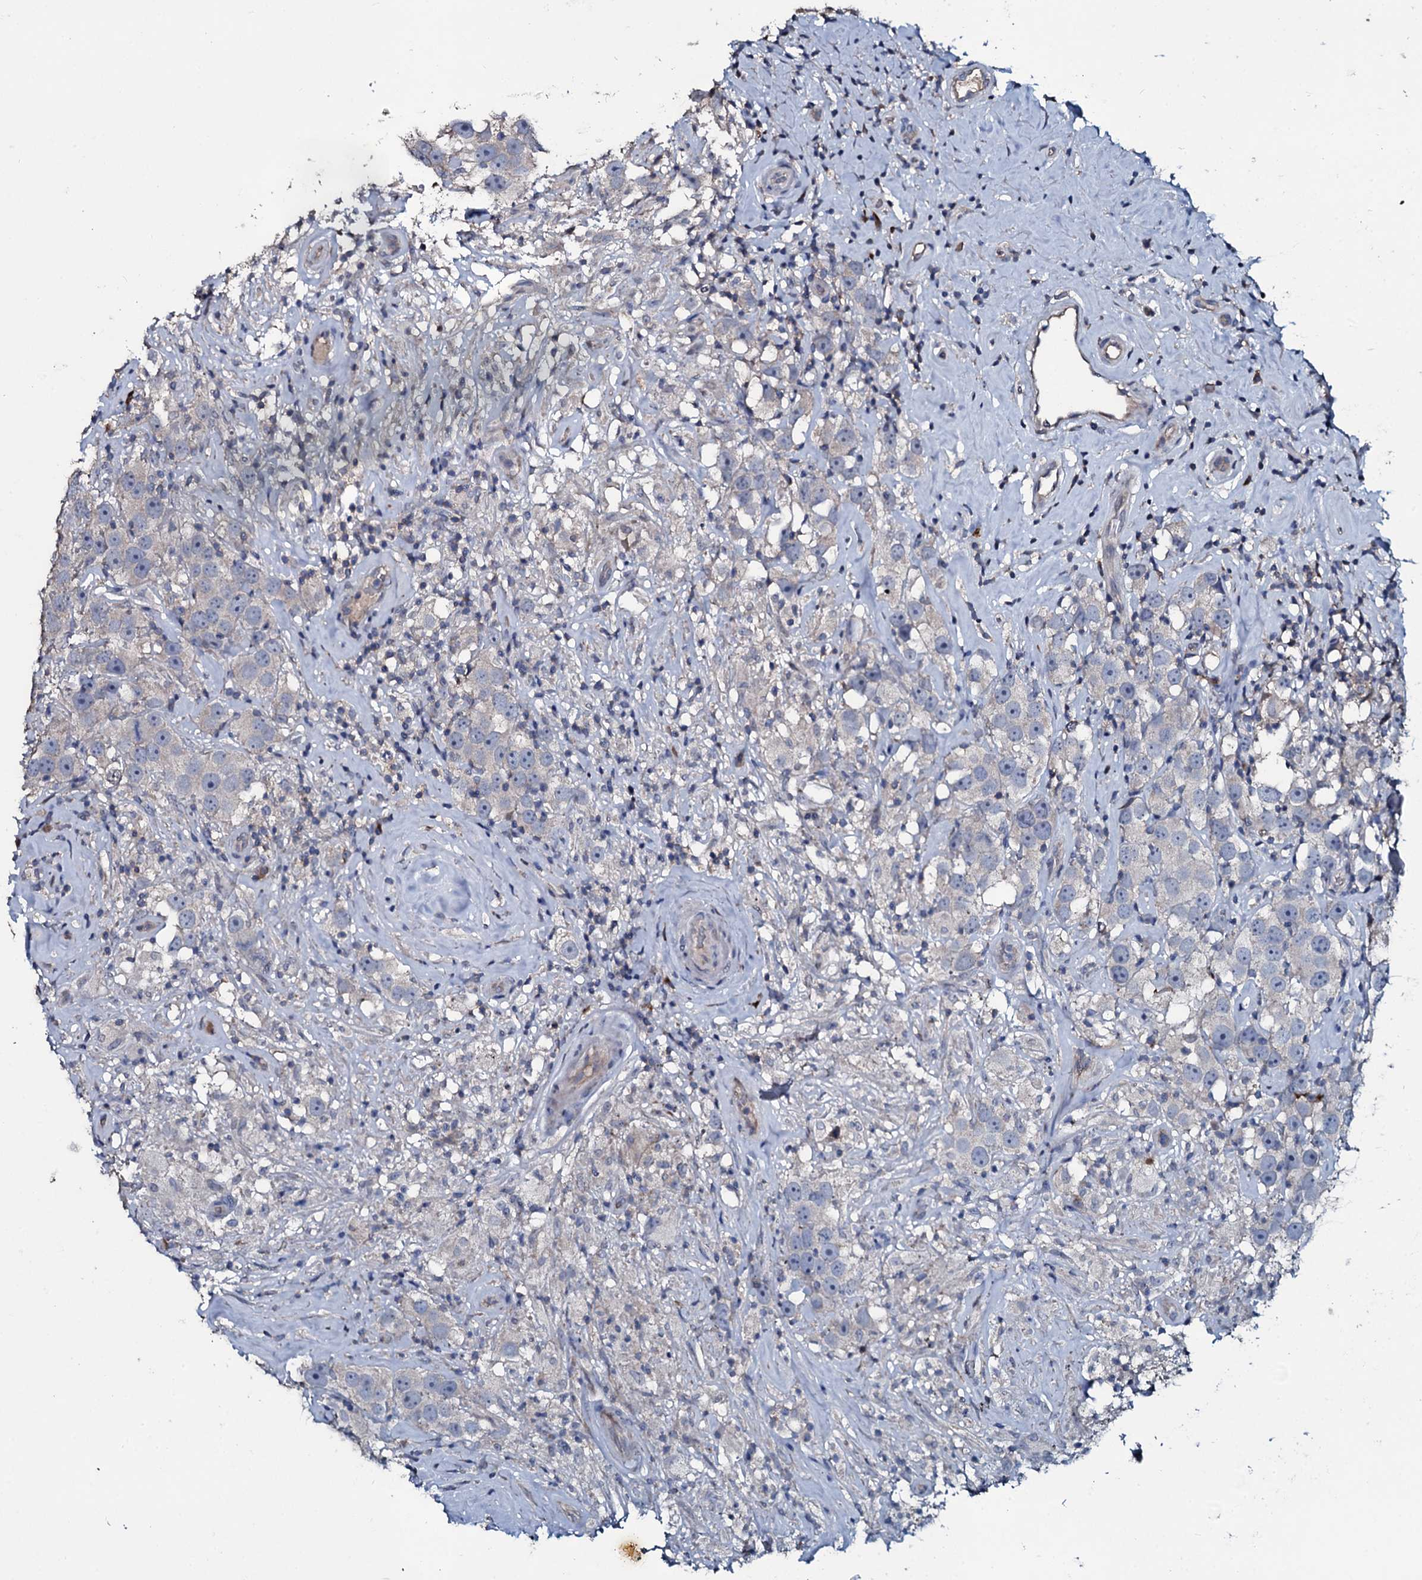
{"staining": {"intensity": "negative", "quantity": "none", "location": "none"}, "tissue": "testis cancer", "cell_type": "Tumor cells", "image_type": "cancer", "snomed": [{"axis": "morphology", "description": "Seminoma, NOS"}, {"axis": "topography", "description": "Testis"}], "caption": "DAB immunohistochemical staining of testis cancer (seminoma) shows no significant positivity in tumor cells.", "gene": "IL12B", "patient": {"sex": "male", "age": 49}}